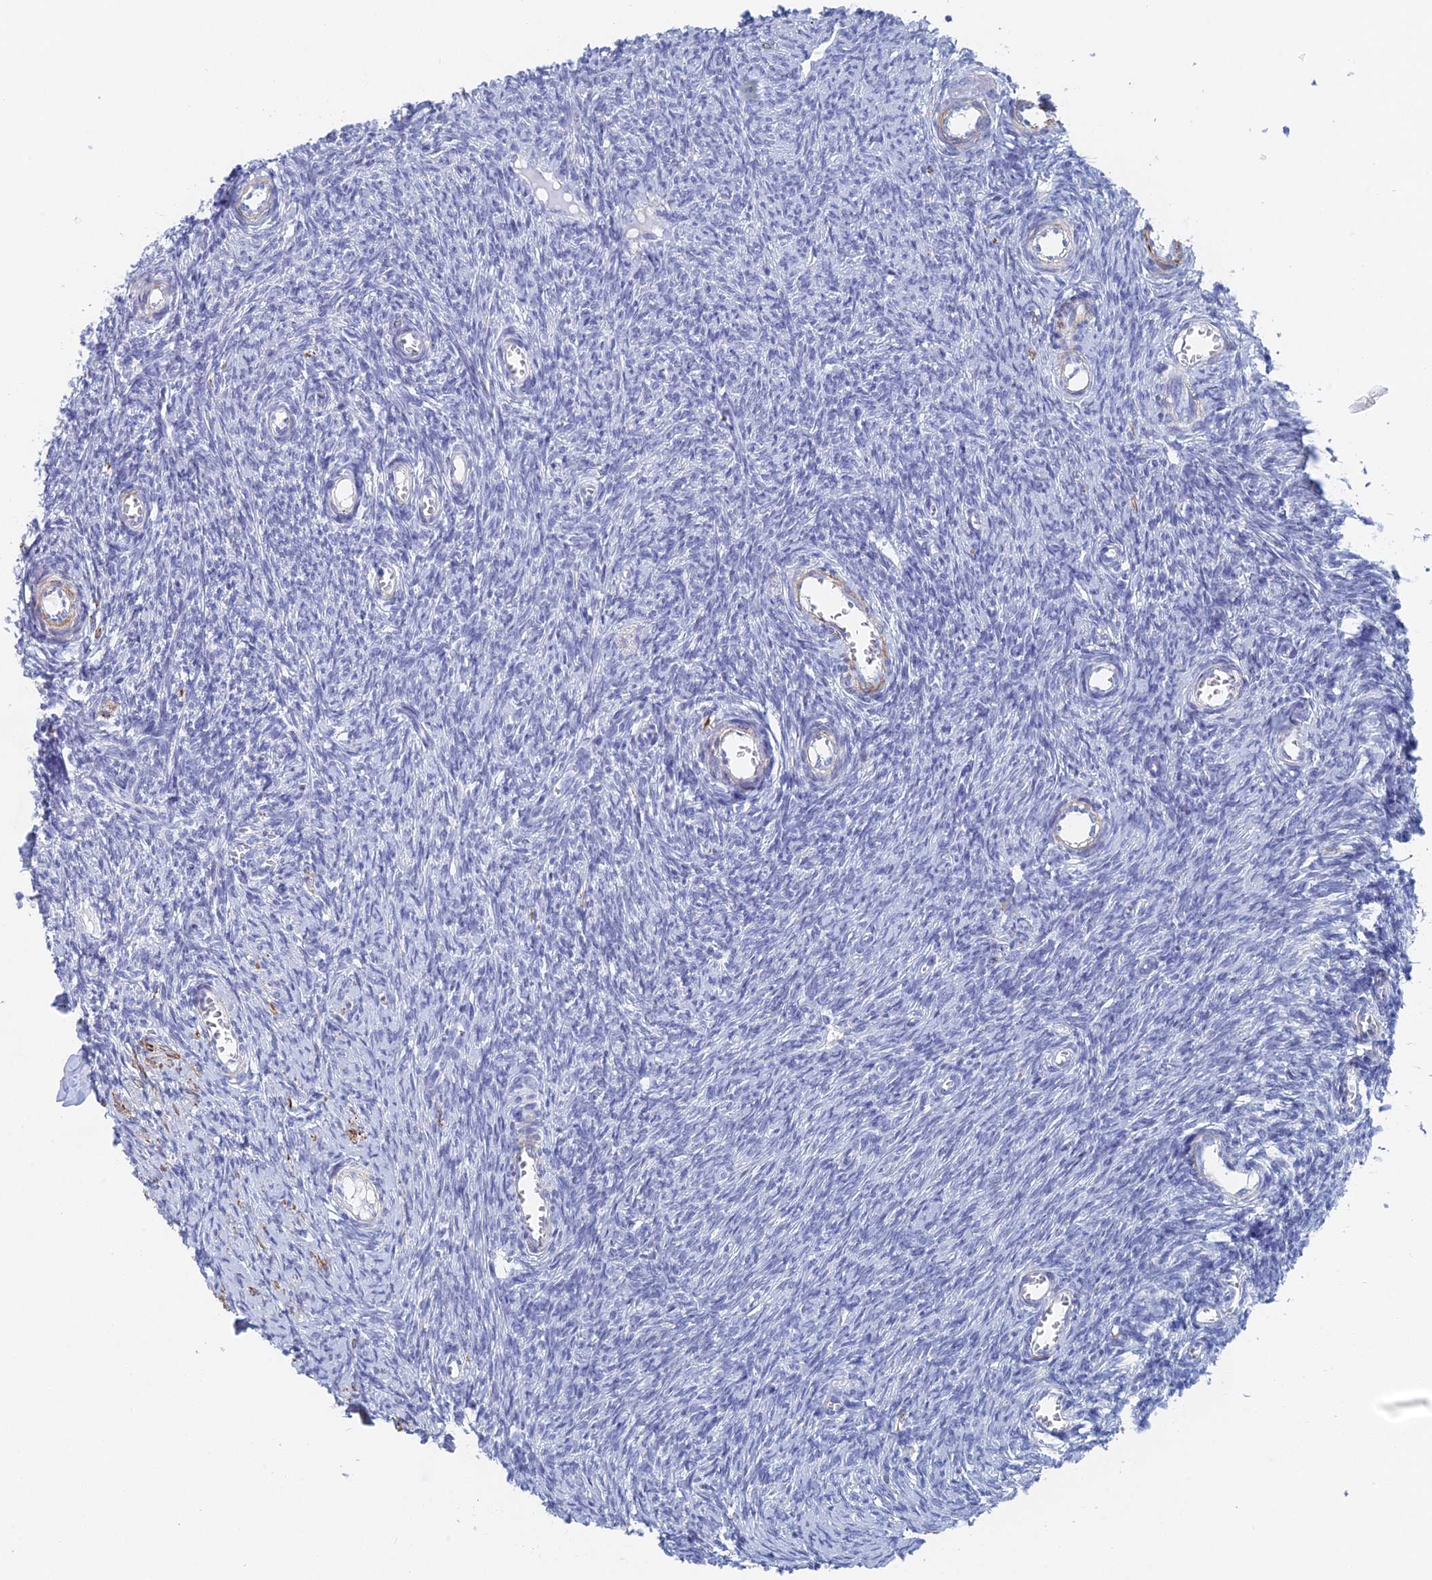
{"staining": {"intensity": "negative", "quantity": "none", "location": "none"}, "tissue": "ovary", "cell_type": "Follicle cells", "image_type": "normal", "snomed": [{"axis": "morphology", "description": "Normal tissue, NOS"}, {"axis": "topography", "description": "Ovary"}], "caption": "DAB (3,3'-diaminobenzidine) immunohistochemical staining of unremarkable human ovary exhibits no significant staining in follicle cells. (DAB (3,3'-diaminobenzidine) IHC visualized using brightfield microscopy, high magnification).", "gene": "KCNK18", "patient": {"sex": "female", "age": 44}}